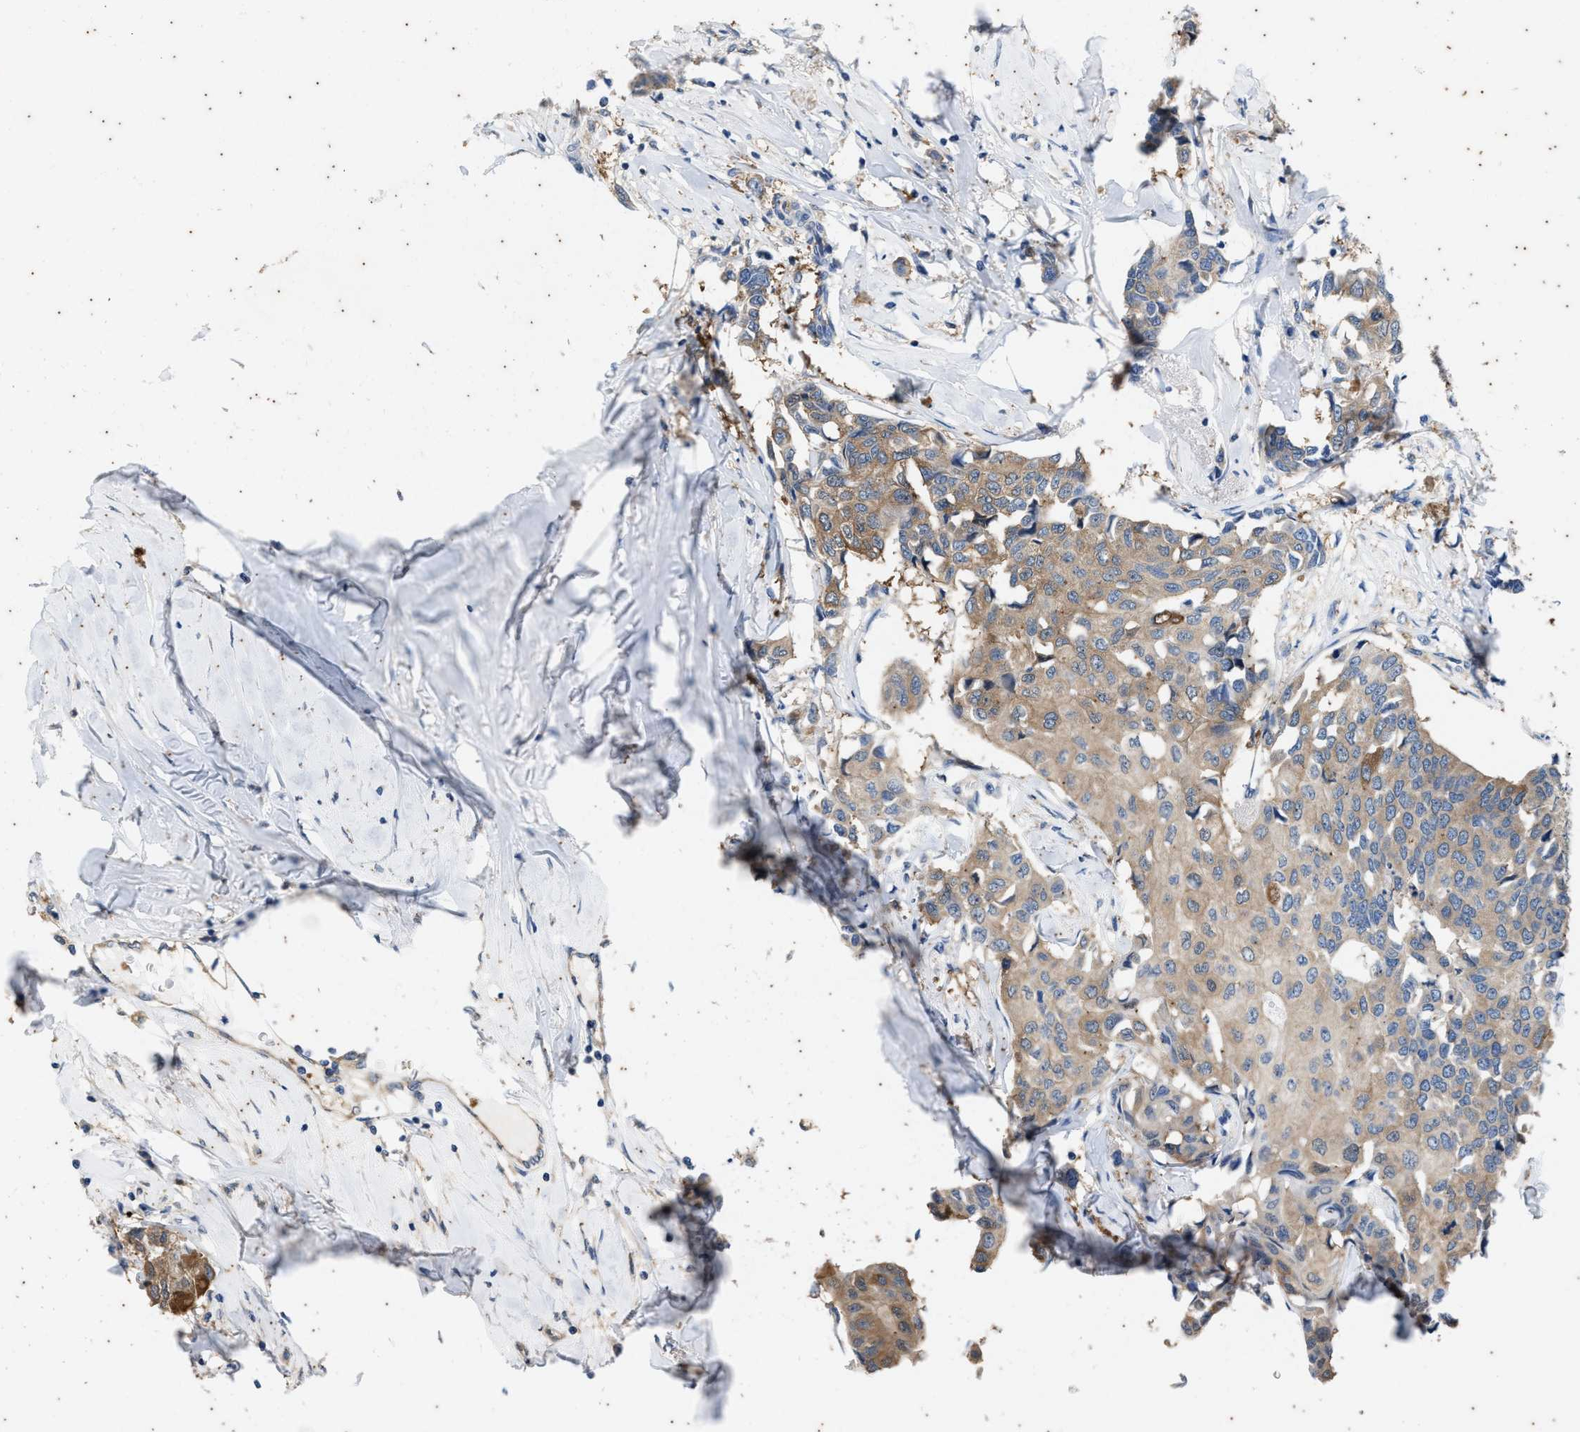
{"staining": {"intensity": "moderate", "quantity": ">75%", "location": "cytoplasmic/membranous"}, "tissue": "breast cancer", "cell_type": "Tumor cells", "image_type": "cancer", "snomed": [{"axis": "morphology", "description": "Duct carcinoma"}, {"axis": "topography", "description": "Breast"}], "caption": "Protein positivity by IHC shows moderate cytoplasmic/membranous staining in about >75% of tumor cells in intraductal carcinoma (breast).", "gene": "COX19", "patient": {"sex": "female", "age": 80}}